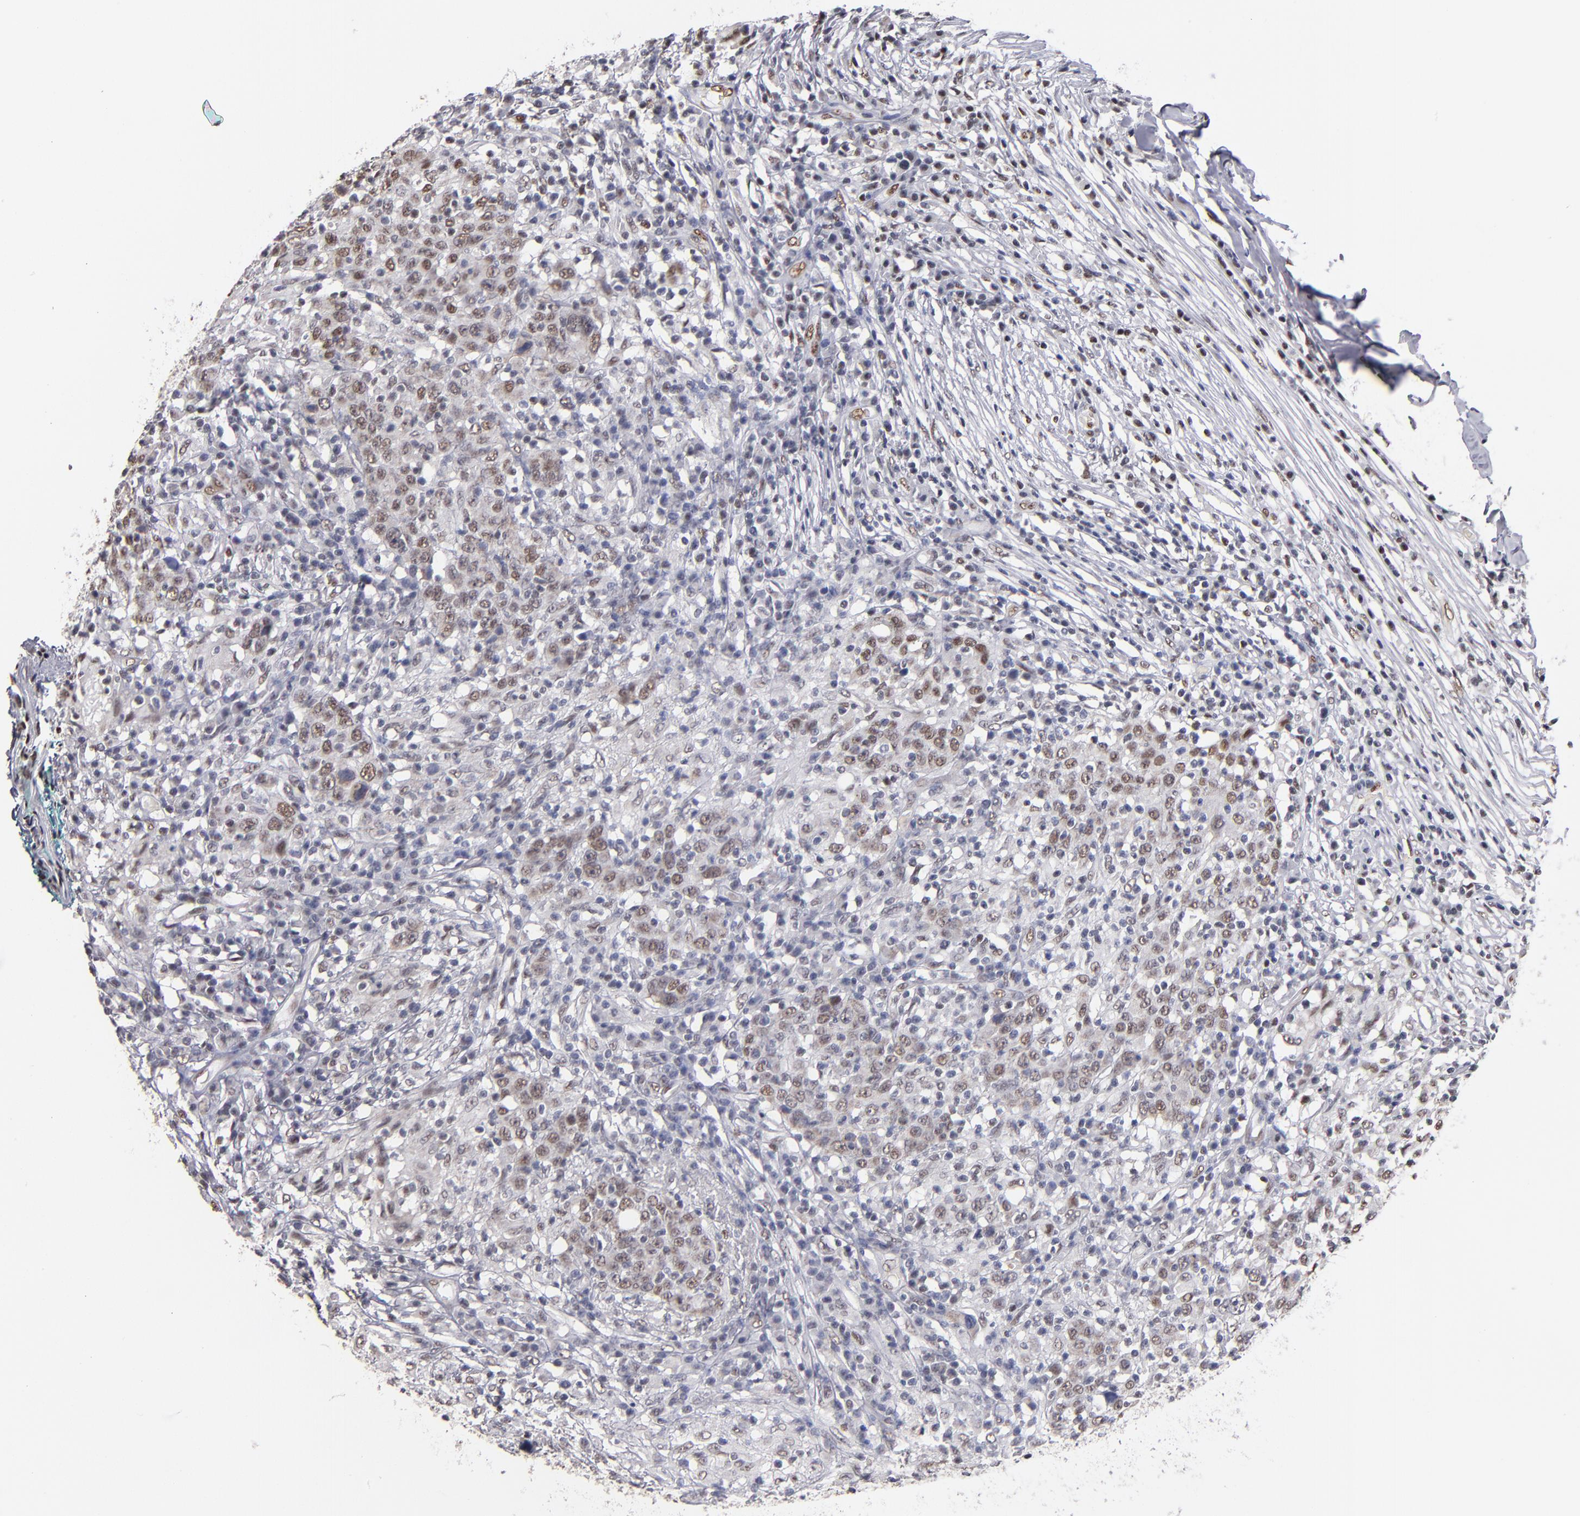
{"staining": {"intensity": "moderate", "quantity": "25%-75%", "location": "nuclear"}, "tissue": "head and neck cancer", "cell_type": "Tumor cells", "image_type": "cancer", "snomed": [{"axis": "morphology", "description": "Adenocarcinoma, NOS"}, {"axis": "topography", "description": "Salivary gland"}, {"axis": "topography", "description": "Head-Neck"}], "caption": "Approximately 25%-75% of tumor cells in human head and neck cancer (adenocarcinoma) reveal moderate nuclear protein positivity as visualized by brown immunohistochemical staining.", "gene": "MN1", "patient": {"sex": "female", "age": 65}}